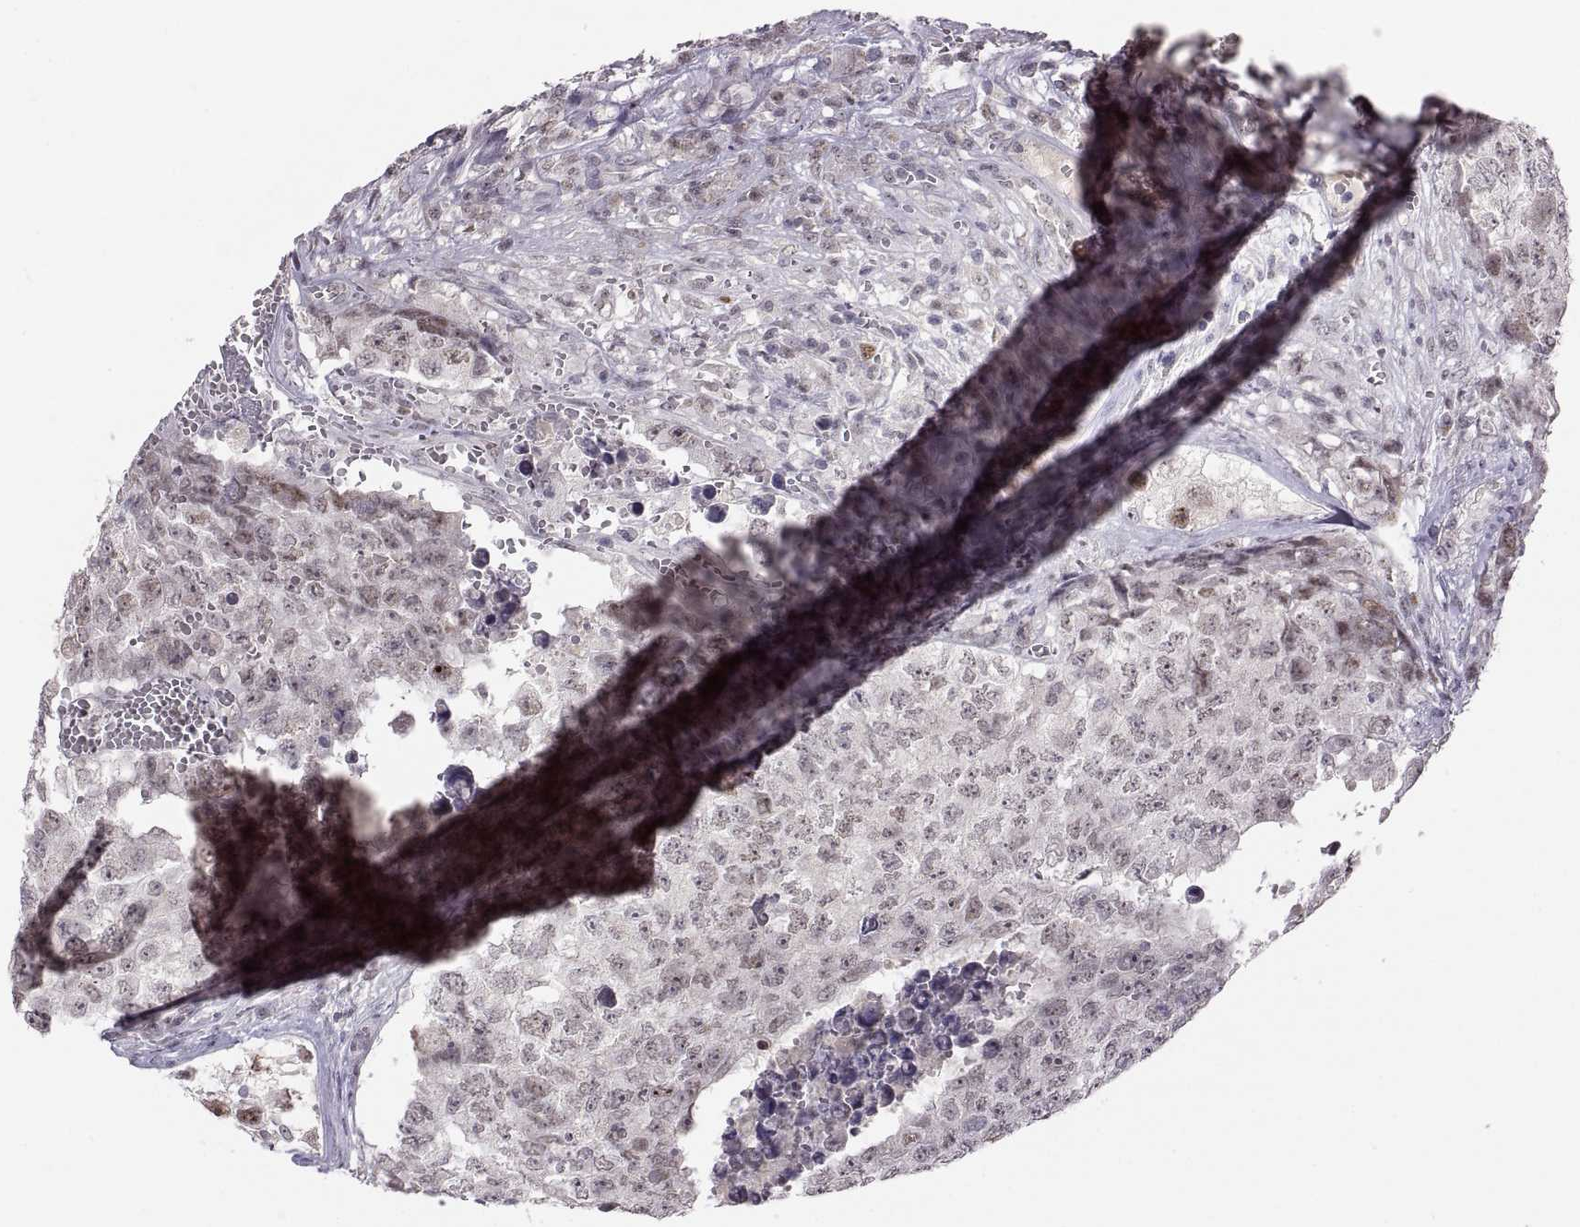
{"staining": {"intensity": "negative", "quantity": "none", "location": "none"}, "tissue": "testis cancer", "cell_type": "Tumor cells", "image_type": "cancer", "snomed": [{"axis": "morphology", "description": "Carcinoma, Embryonal, NOS"}, {"axis": "topography", "description": "Testis"}], "caption": "A high-resolution photomicrograph shows IHC staining of testis cancer (embryonal carcinoma), which shows no significant staining in tumor cells.", "gene": "SNAI1", "patient": {"sex": "male", "age": 23}}